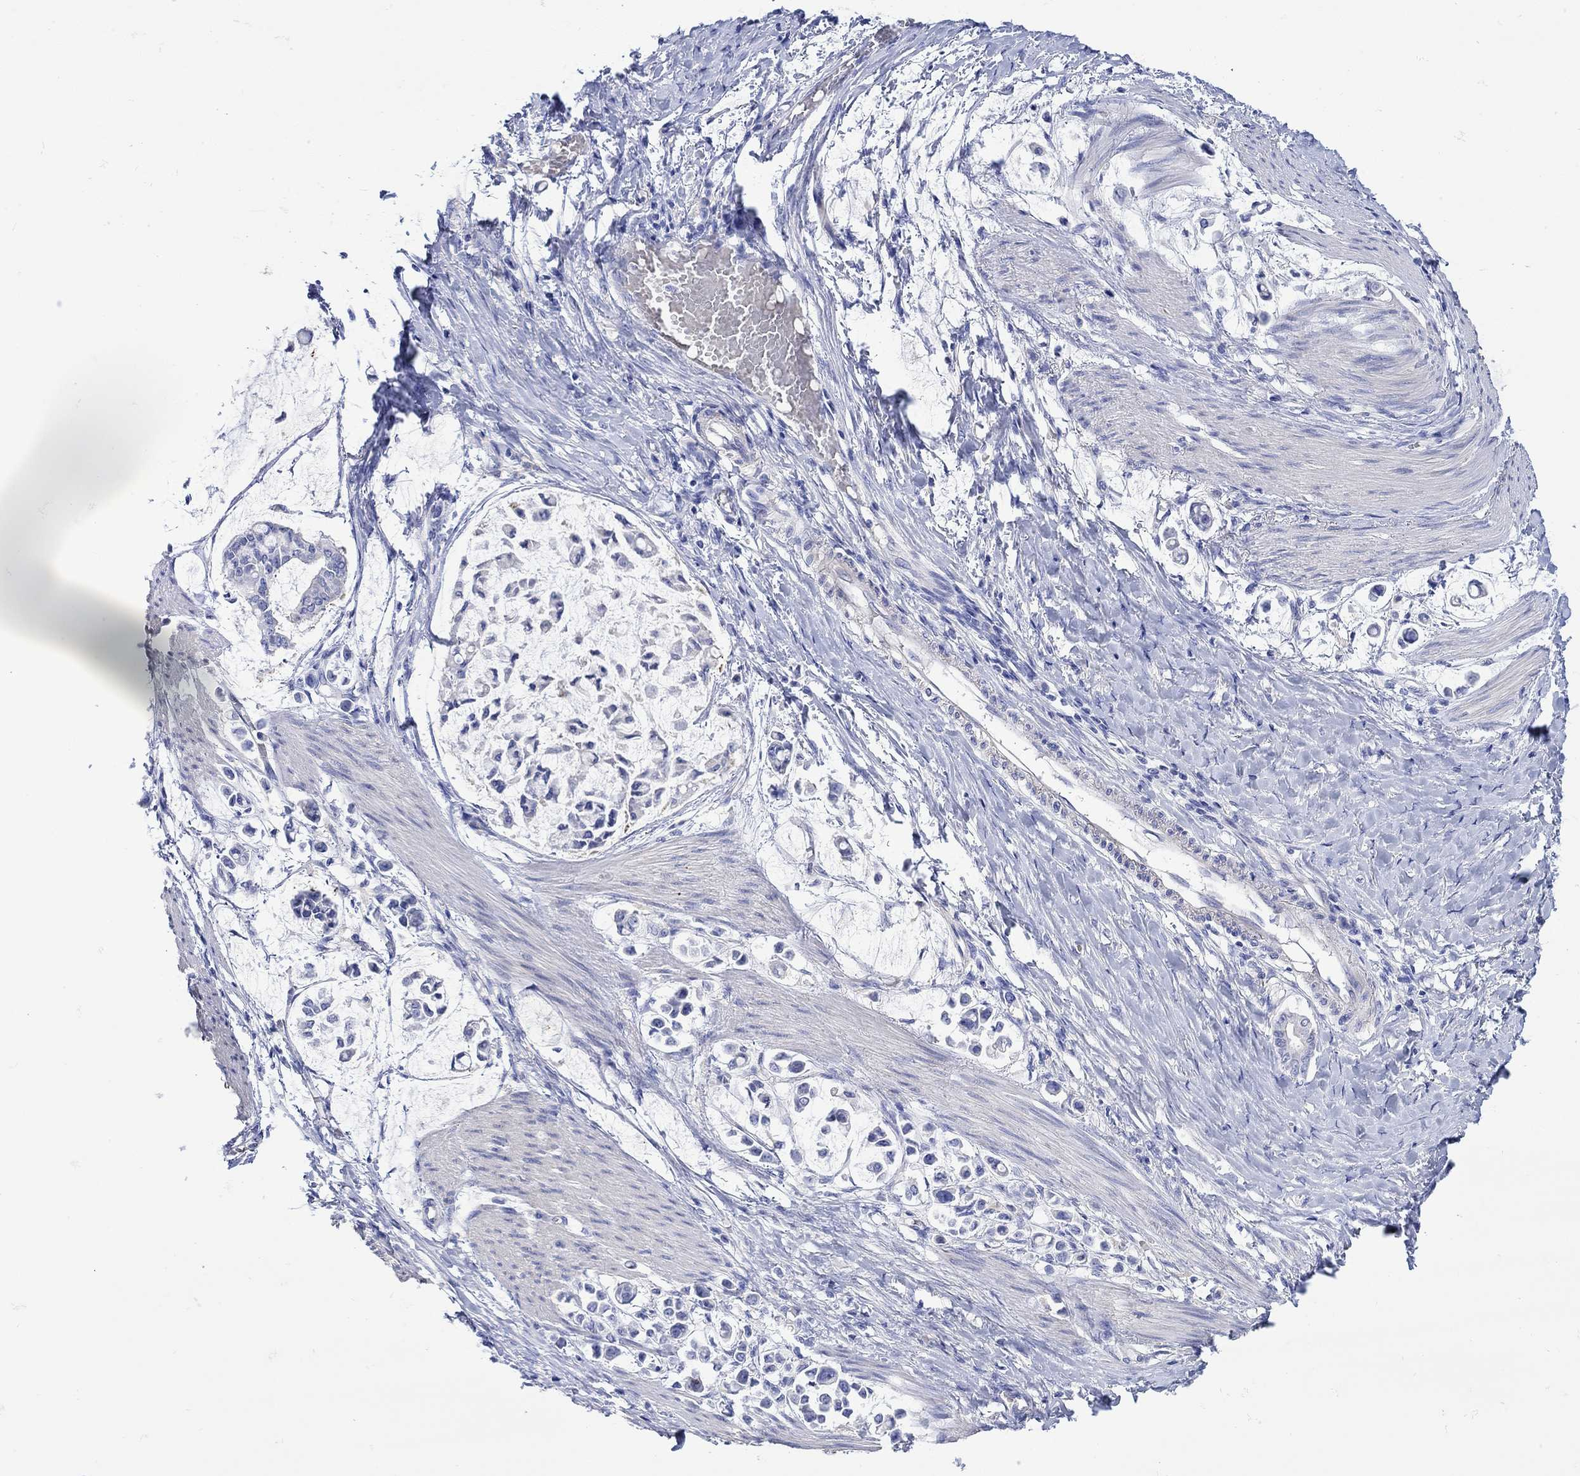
{"staining": {"intensity": "strong", "quantity": "<25%", "location": "cytoplasmic/membranous"}, "tissue": "stomach cancer", "cell_type": "Tumor cells", "image_type": "cancer", "snomed": [{"axis": "morphology", "description": "Adenocarcinoma, NOS"}, {"axis": "topography", "description": "Stomach"}], "caption": "Stomach cancer (adenocarcinoma) stained with a brown dye exhibits strong cytoplasmic/membranous positive expression in about <25% of tumor cells.", "gene": "ANKMY1", "patient": {"sex": "male", "age": 82}}